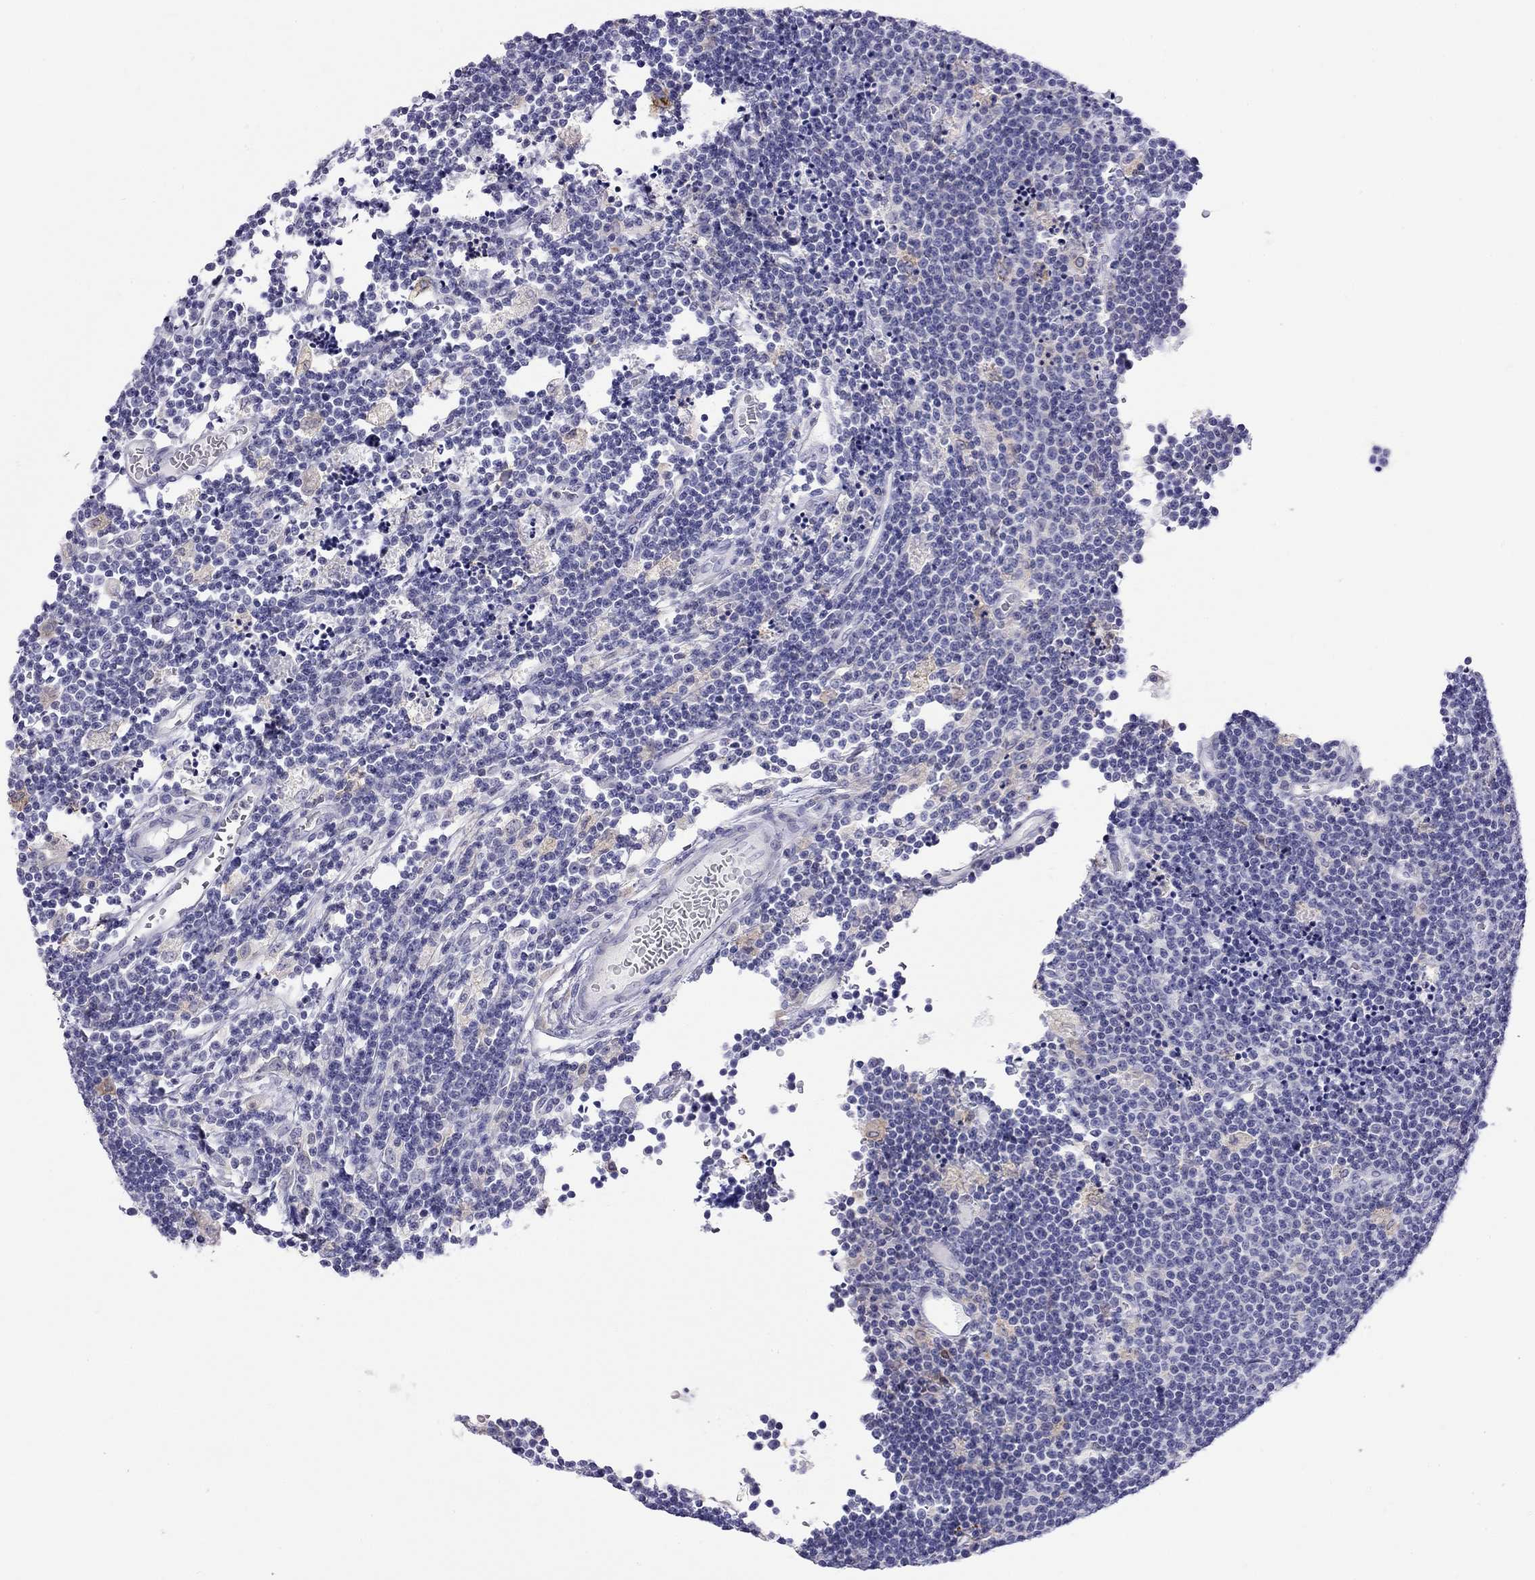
{"staining": {"intensity": "negative", "quantity": "none", "location": "none"}, "tissue": "lymphoma", "cell_type": "Tumor cells", "image_type": "cancer", "snomed": [{"axis": "morphology", "description": "Malignant lymphoma, non-Hodgkin's type, Low grade"}, {"axis": "topography", "description": "Brain"}], "caption": "Immunohistochemistry image of neoplastic tissue: human lymphoma stained with DAB (3,3'-diaminobenzidine) displays no significant protein positivity in tumor cells.", "gene": "SLC46A2", "patient": {"sex": "female", "age": 66}}